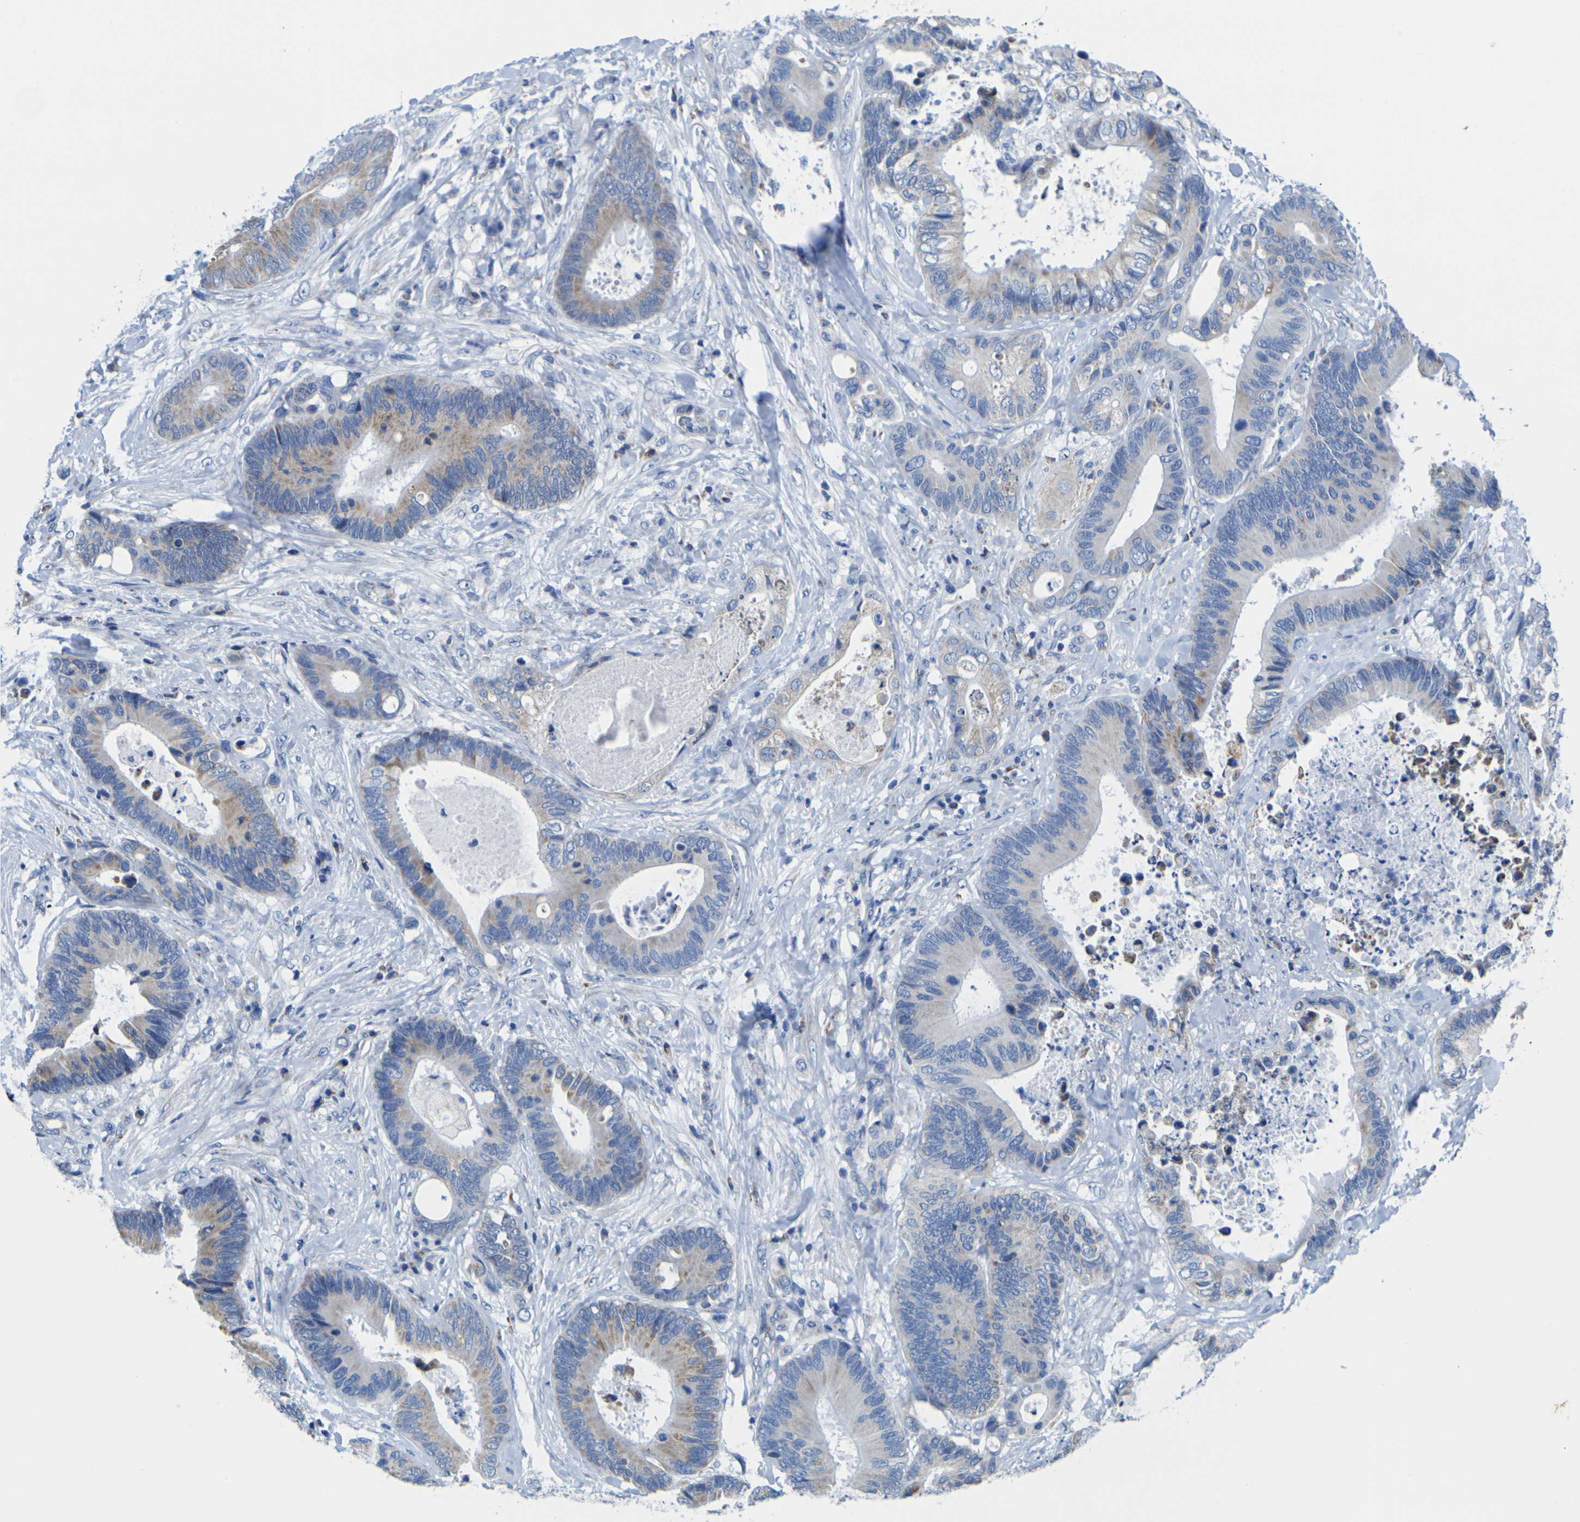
{"staining": {"intensity": "weak", "quantity": "25%-75%", "location": "cytoplasmic/membranous"}, "tissue": "colorectal cancer", "cell_type": "Tumor cells", "image_type": "cancer", "snomed": [{"axis": "morphology", "description": "Adenocarcinoma, NOS"}, {"axis": "topography", "description": "Rectum"}], "caption": "Human adenocarcinoma (colorectal) stained with a brown dye demonstrates weak cytoplasmic/membranous positive expression in about 25%-75% of tumor cells.", "gene": "TMEM204", "patient": {"sex": "male", "age": 55}}